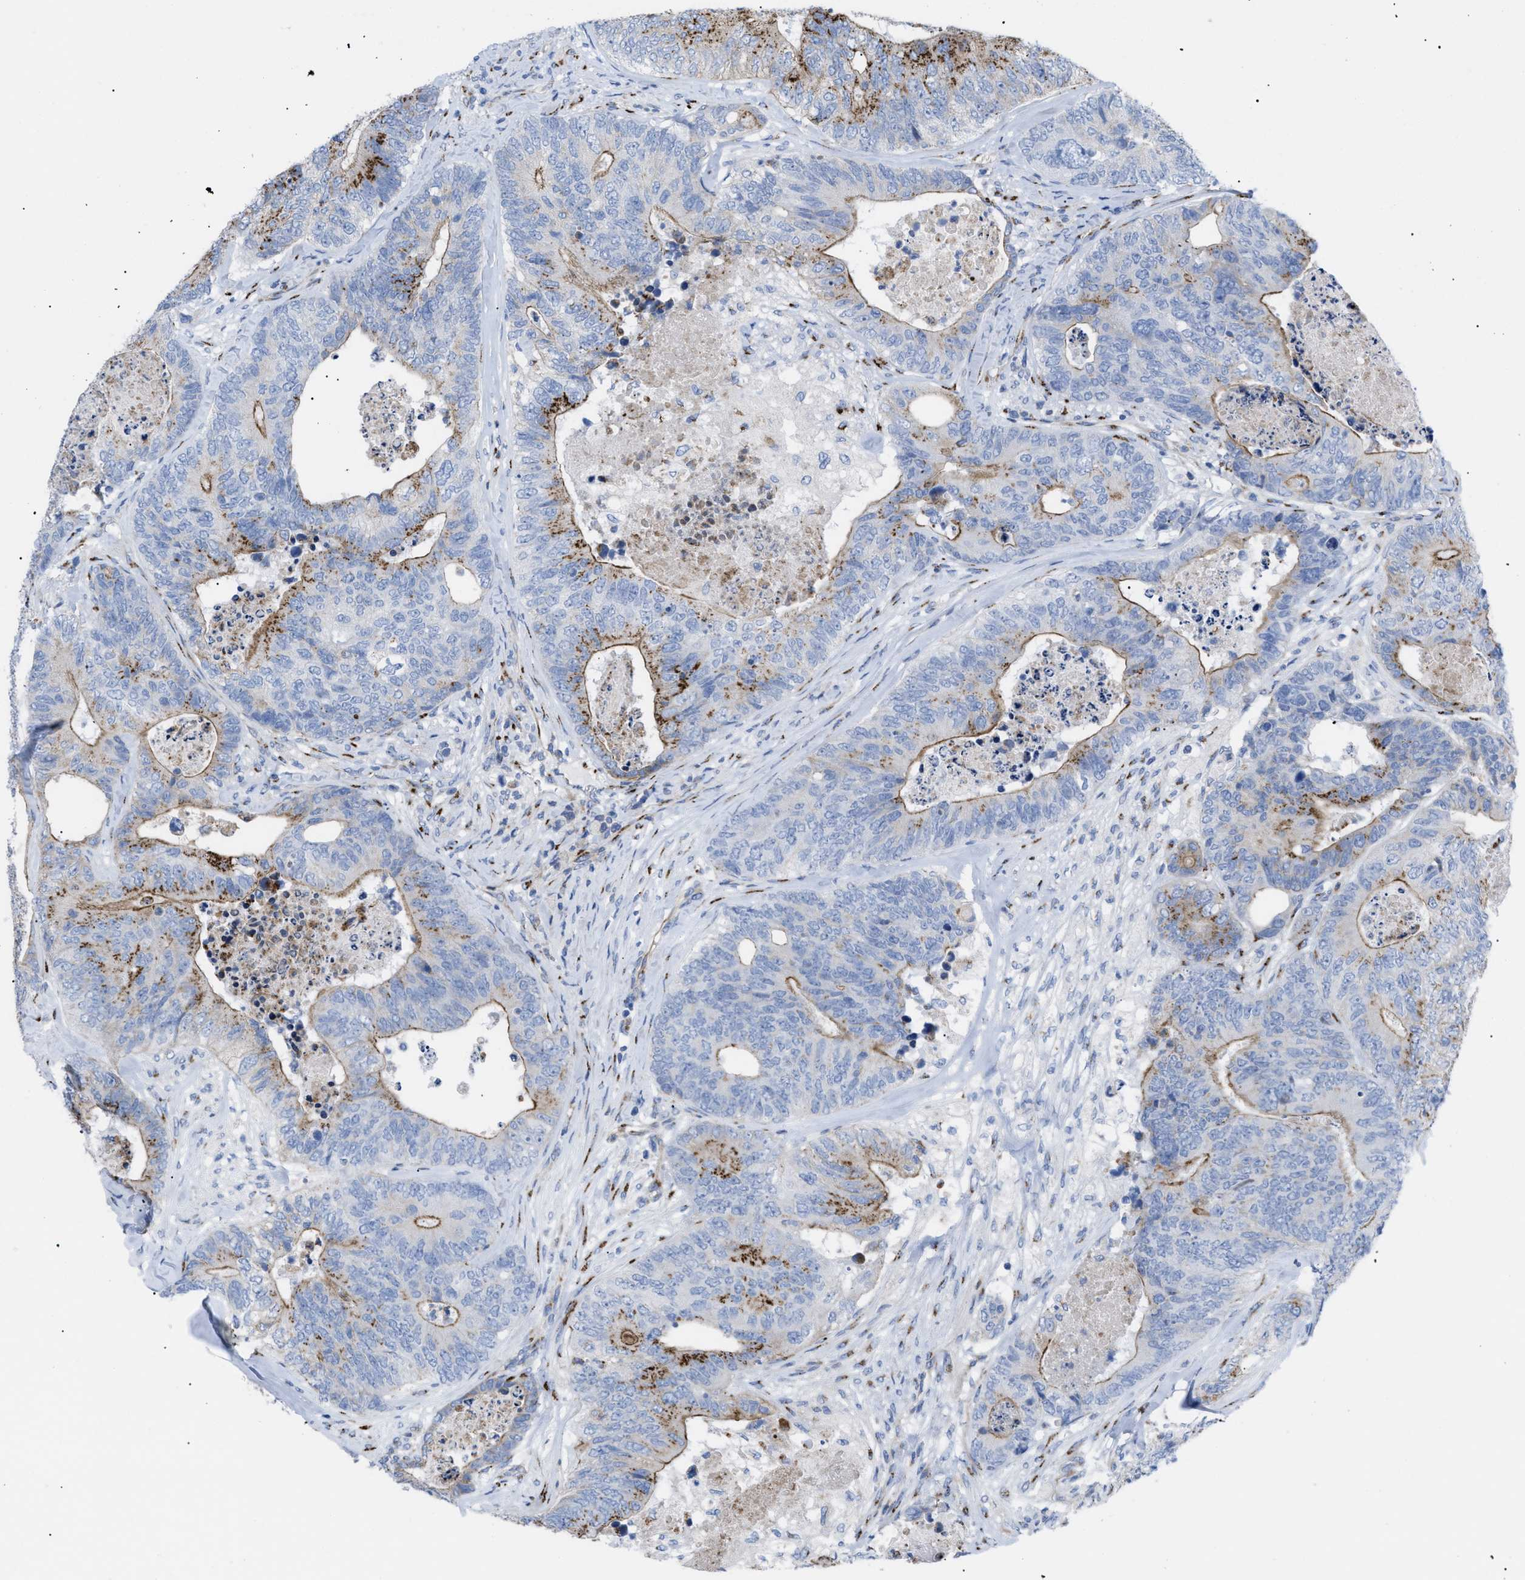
{"staining": {"intensity": "moderate", "quantity": "25%-75%", "location": "cytoplasmic/membranous"}, "tissue": "colorectal cancer", "cell_type": "Tumor cells", "image_type": "cancer", "snomed": [{"axis": "morphology", "description": "Adenocarcinoma, NOS"}, {"axis": "topography", "description": "Colon"}], "caption": "Protein positivity by IHC reveals moderate cytoplasmic/membranous expression in approximately 25%-75% of tumor cells in colorectal cancer.", "gene": "TMEM17", "patient": {"sex": "female", "age": 67}}